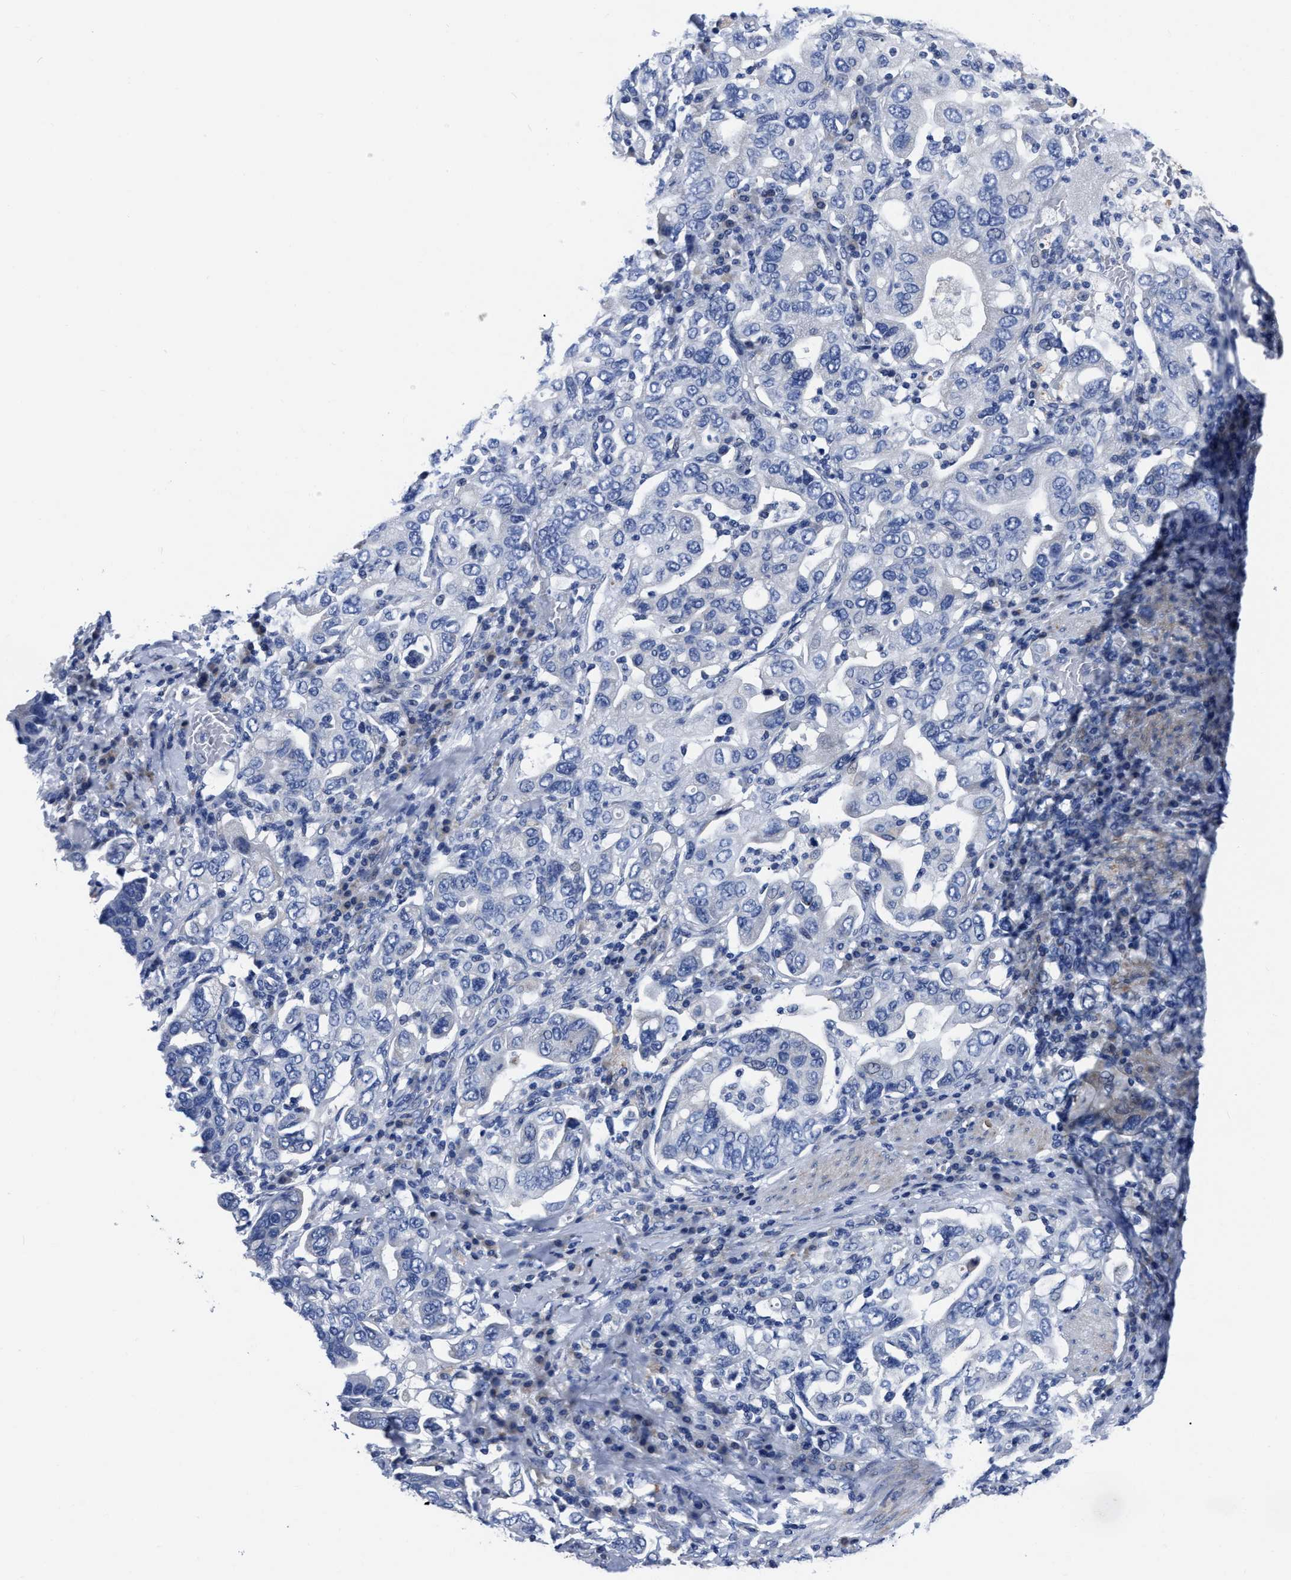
{"staining": {"intensity": "negative", "quantity": "none", "location": "none"}, "tissue": "stomach cancer", "cell_type": "Tumor cells", "image_type": "cancer", "snomed": [{"axis": "morphology", "description": "Adenocarcinoma, NOS"}, {"axis": "topography", "description": "Stomach, upper"}], "caption": "This is an immunohistochemistry image of human stomach cancer. There is no expression in tumor cells.", "gene": "MOV10L1", "patient": {"sex": "male", "age": 62}}